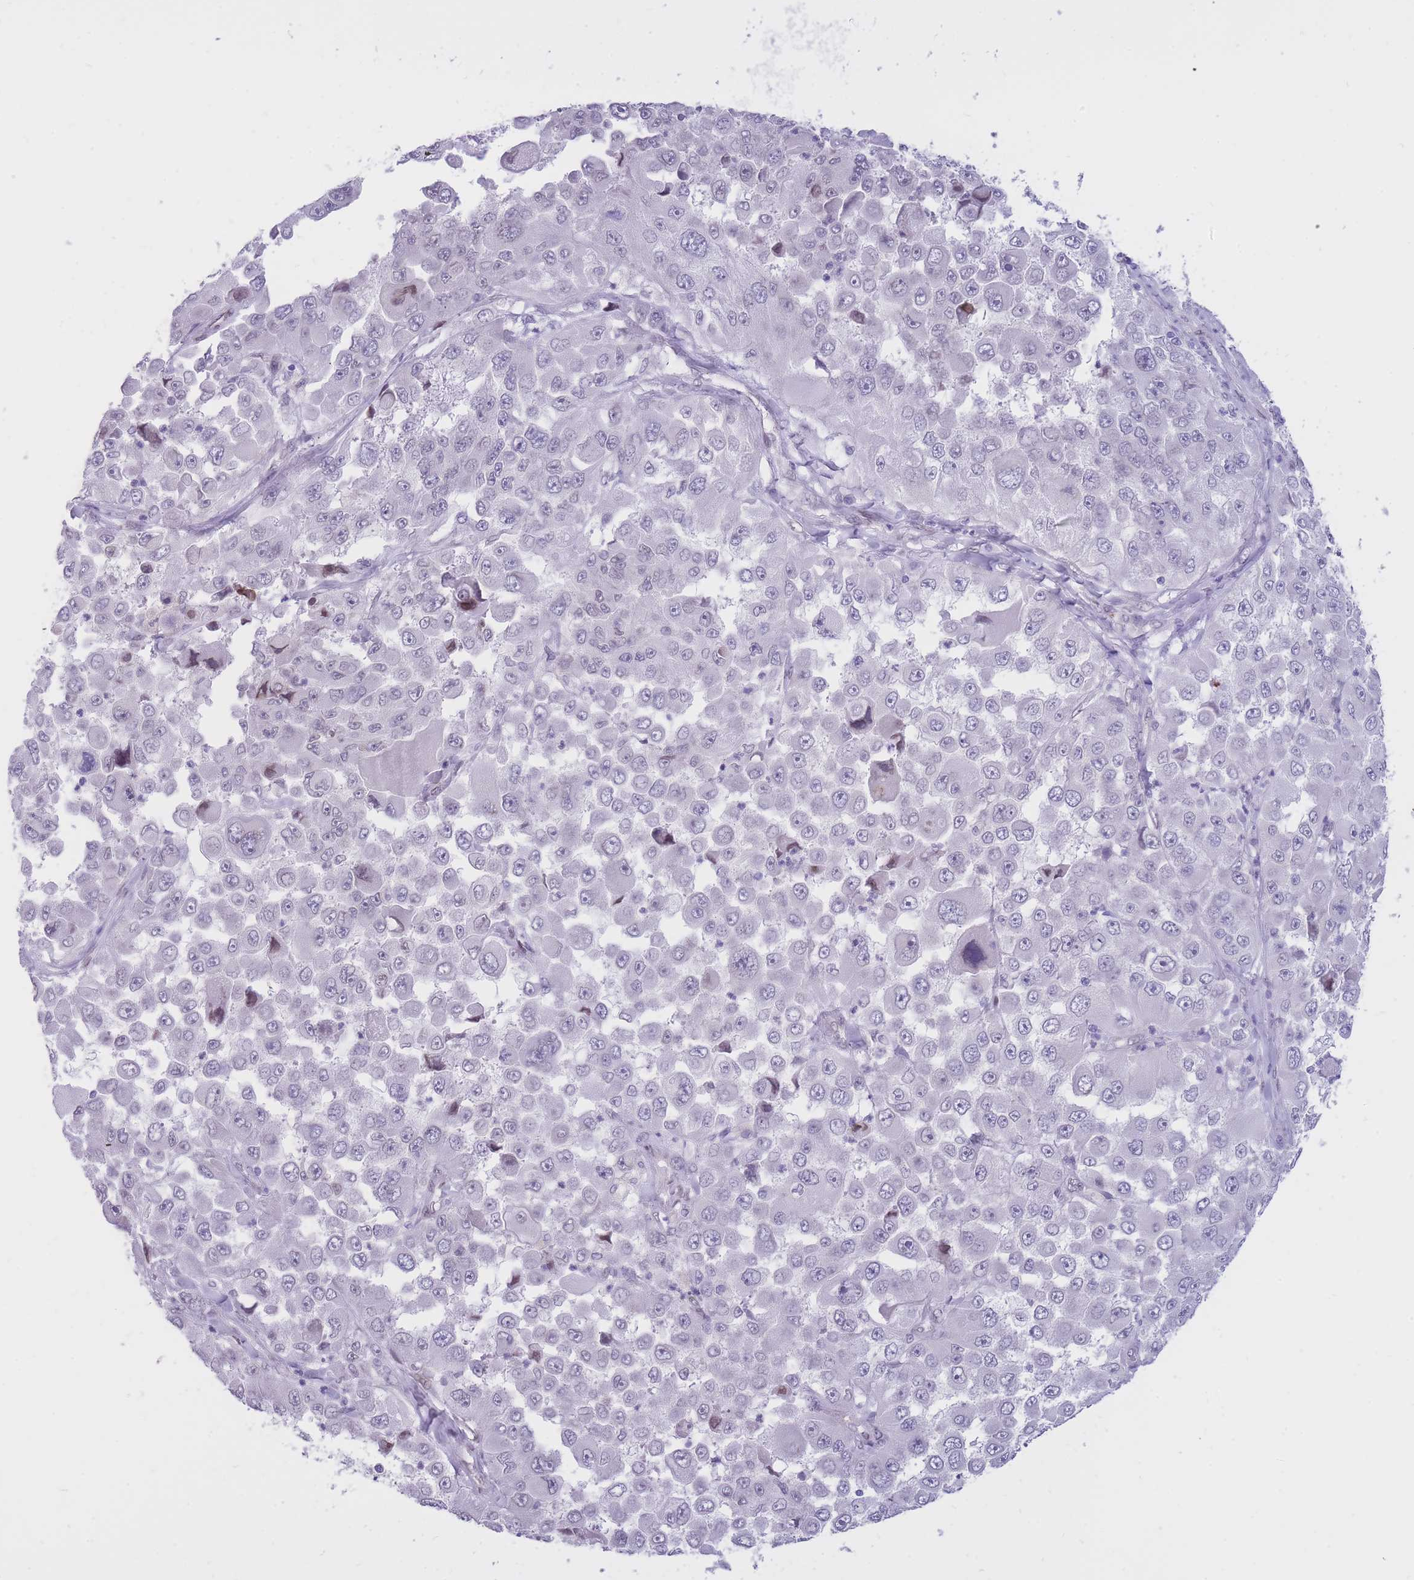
{"staining": {"intensity": "negative", "quantity": "none", "location": "none"}, "tissue": "melanoma", "cell_type": "Tumor cells", "image_type": "cancer", "snomed": [{"axis": "morphology", "description": "Malignant melanoma, Metastatic site"}, {"axis": "topography", "description": "Lymph node"}], "caption": "The immunohistochemistry (IHC) image has no significant staining in tumor cells of melanoma tissue.", "gene": "HOOK2", "patient": {"sex": "male", "age": 62}}